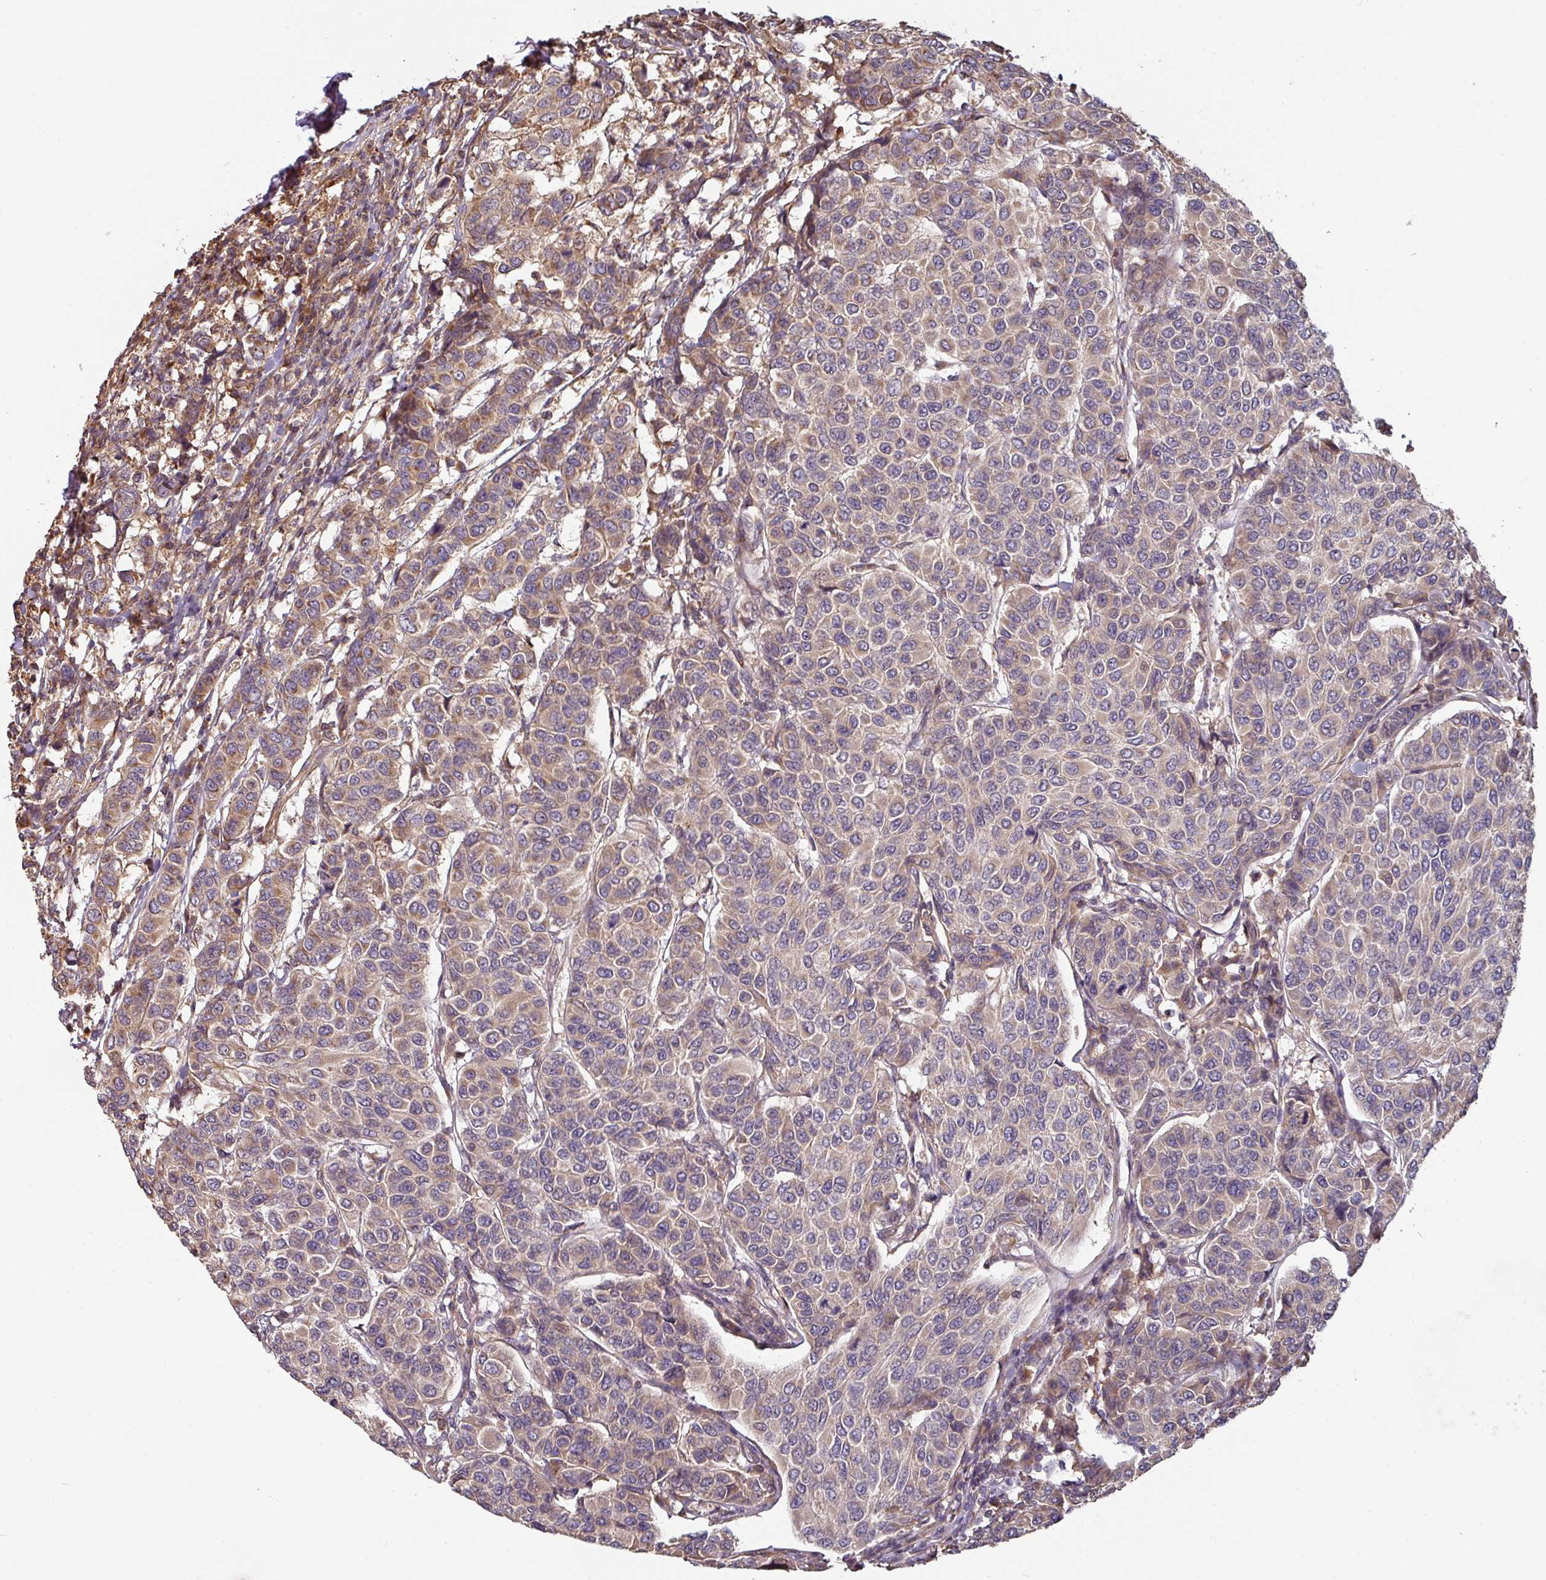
{"staining": {"intensity": "weak", "quantity": "25%-75%", "location": "cytoplasmic/membranous"}, "tissue": "breast cancer", "cell_type": "Tumor cells", "image_type": "cancer", "snomed": [{"axis": "morphology", "description": "Duct carcinoma"}, {"axis": "topography", "description": "Breast"}], "caption": "Invasive ductal carcinoma (breast) was stained to show a protein in brown. There is low levels of weak cytoplasmic/membranous expression in approximately 25%-75% of tumor cells.", "gene": "SIK1", "patient": {"sex": "female", "age": 55}}